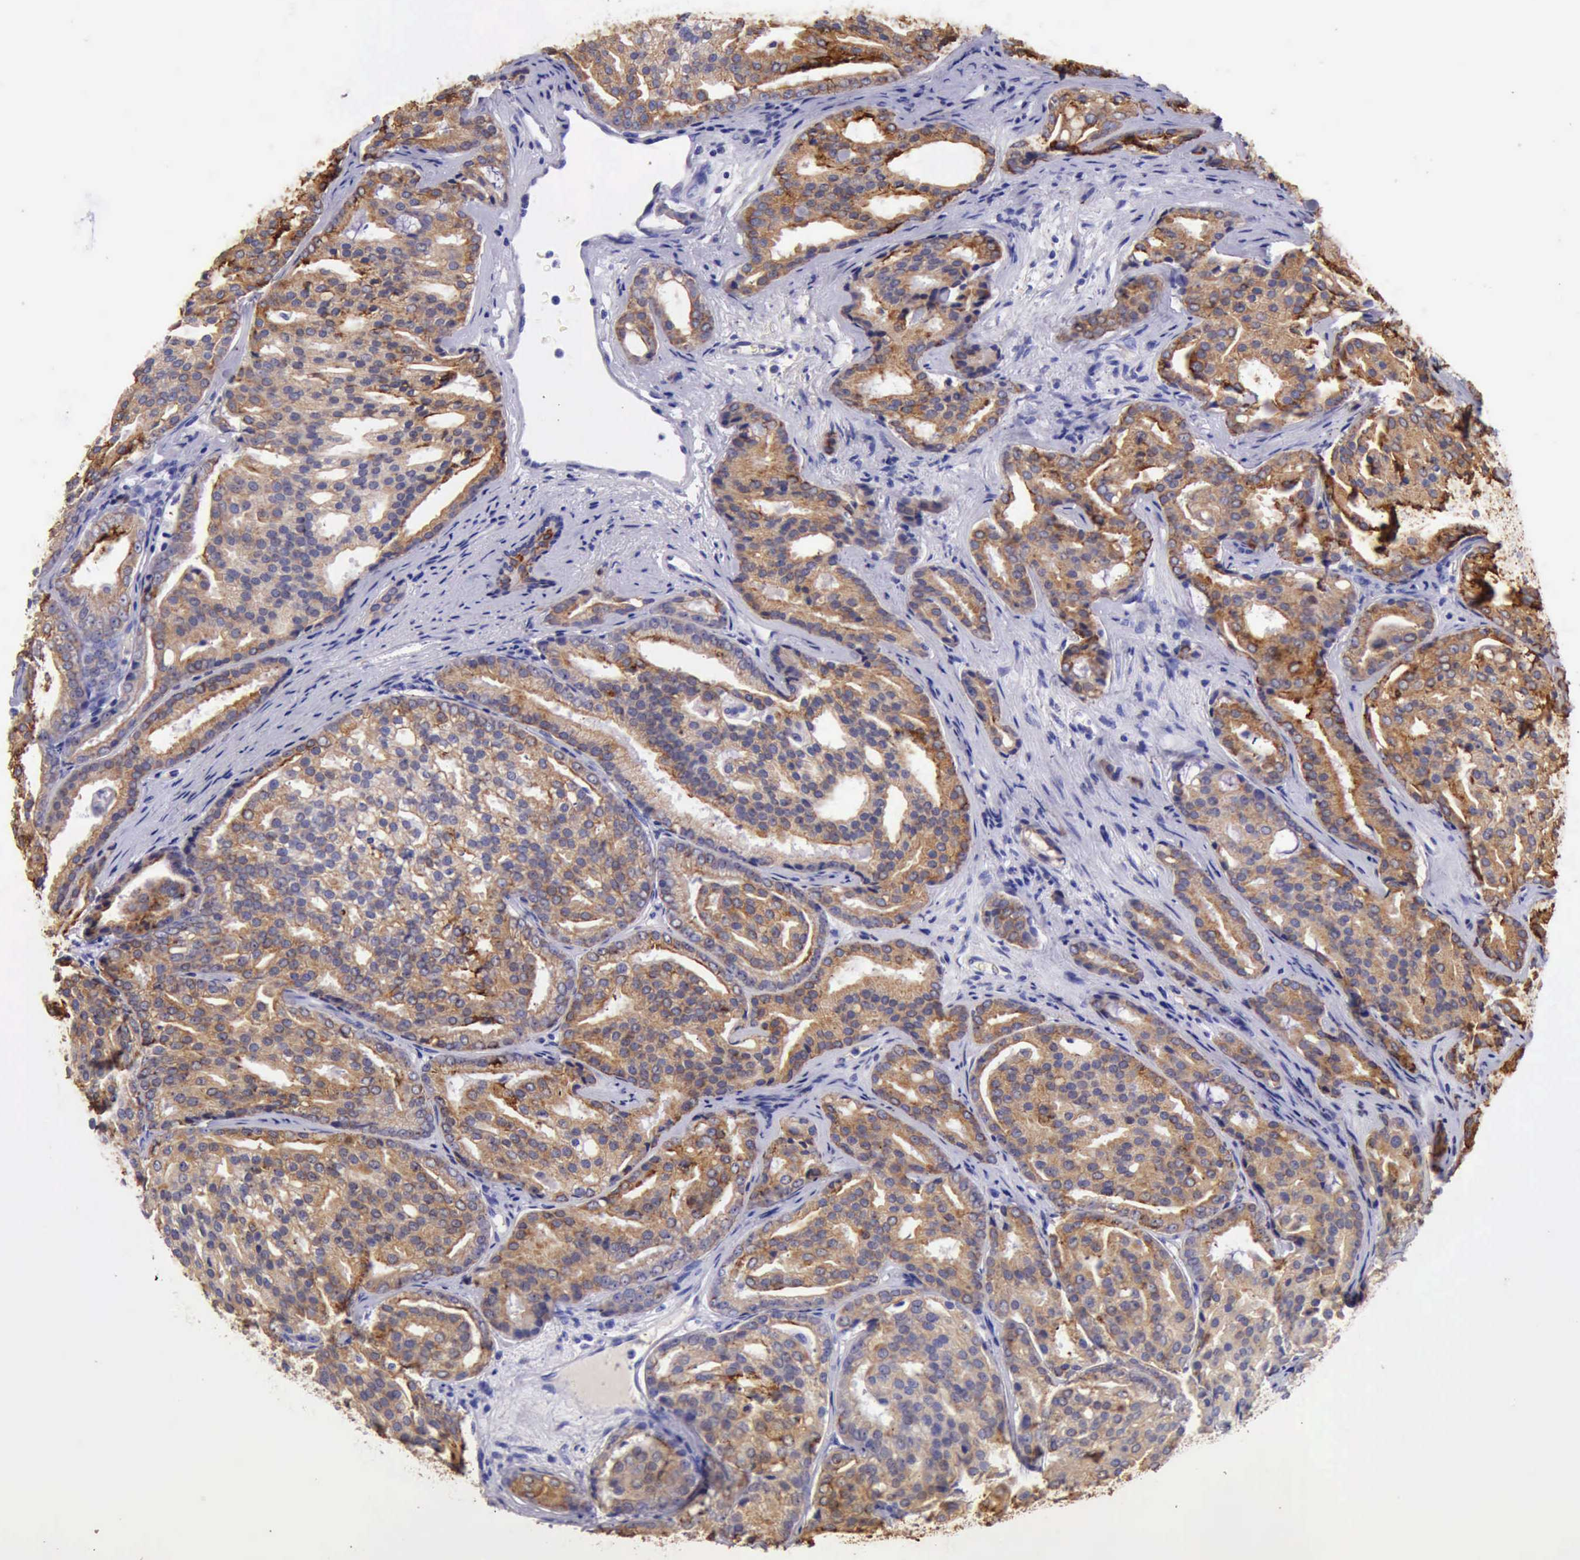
{"staining": {"intensity": "moderate", "quantity": ">75%", "location": "cytoplasmic/membranous"}, "tissue": "prostate cancer", "cell_type": "Tumor cells", "image_type": "cancer", "snomed": [{"axis": "morphology", "description": "Adenocarcinoma, High grade"}, {"axis": "topography", "description": "Prostate"}], "caption": "Protein expression analysis of human high-grade adenocarcinoma (prostate) reveals moderate cytoplasmic/membranous positivity in about >75% of tumor cells. The staining is performed using DAB brown chromogen to label protein expression. The nuclei are counter-stained blue using hematoxylin.", "gene": "KRT8", "patient": {"sex": "male", "age": 64}}